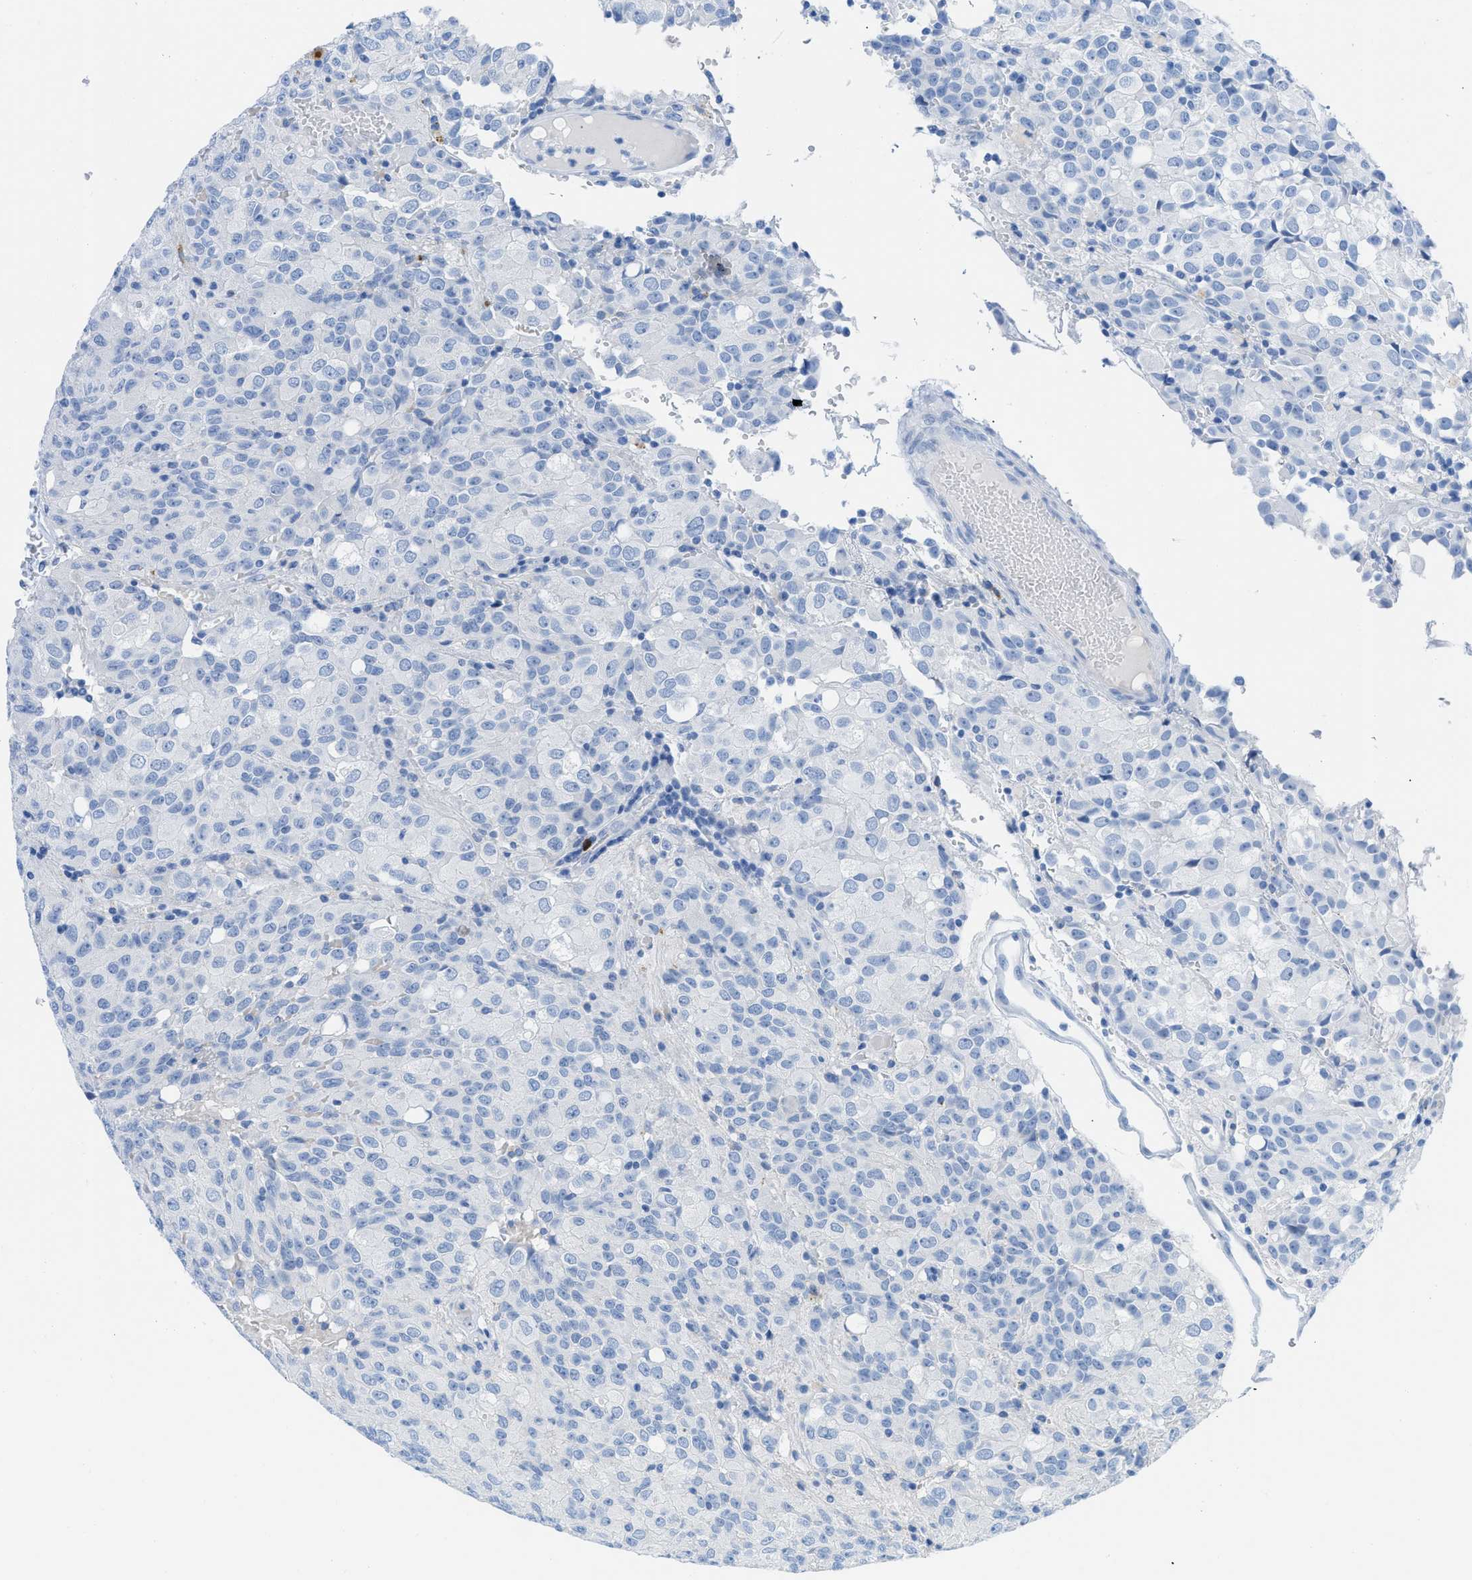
{"staining": {"intensity": "negative", "quantity": "none", "location": "none"}, "tissue": "glioma", "cell_type": "Tumor cells", "image_type": "cancer", "snomed": [{"axis": "morphology", "description": "Glioma, malignant, High grade"}, {"axis": "topography", "description": "Brain"}], "caption": "An IHC histopathology image of glioma is shown. There is no staining in tumor cells of glioma.", "gene": "TCL1A", "patient": {"sex": "male", "age": 32}}